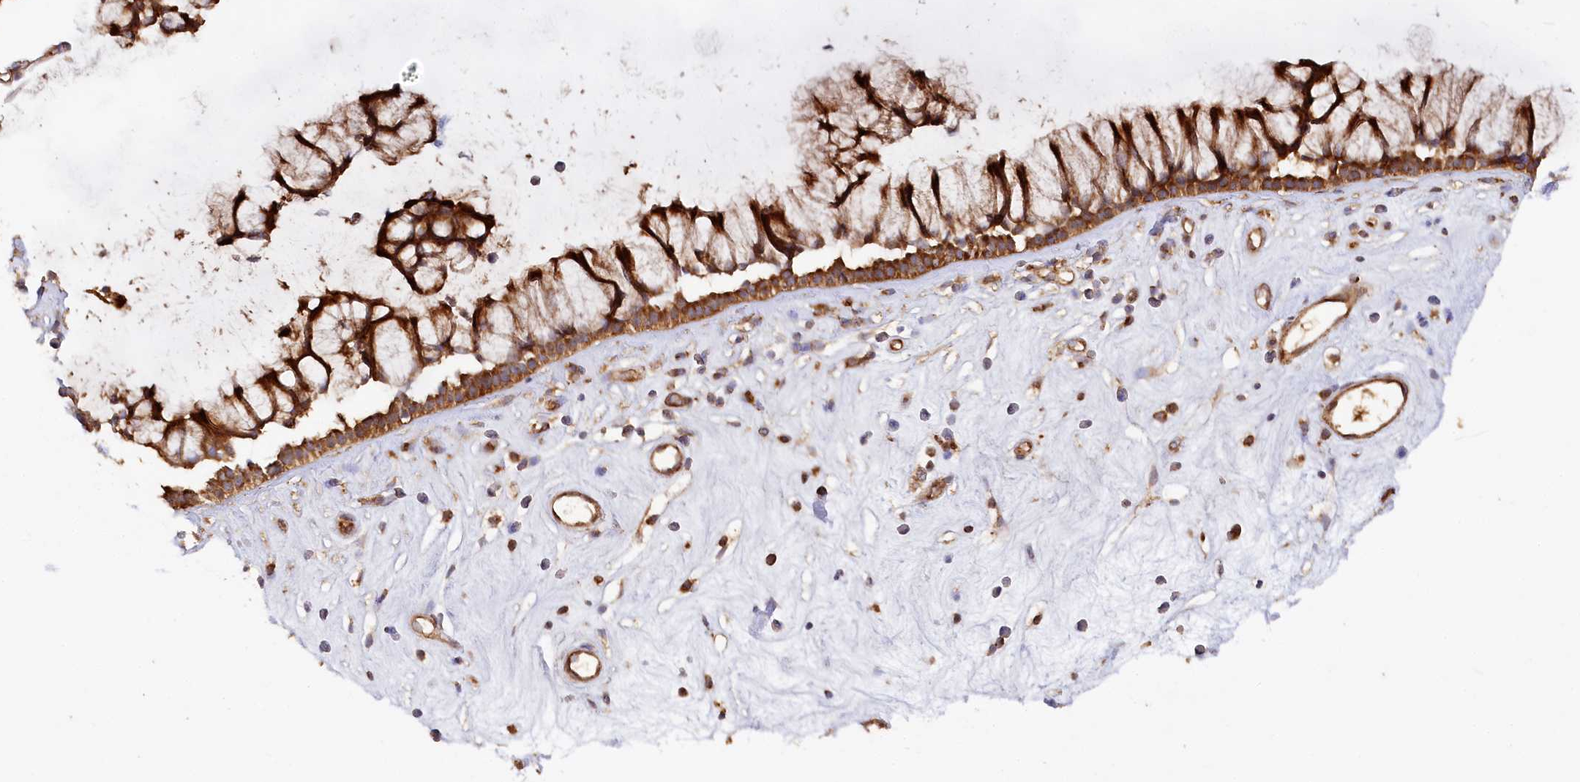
{"staining": {"intensity": "strong", "quantity": ">75%", "location": "cytoplasmic/membranous"}, "tissue": "nasopharynx", "cell_type": "Respiratory epithelial cells", "image_type": "normal", "snomed": [{"axis": "morphology", "description": "Normal tissue, NOS"}, {"axis": "morphology", "description": "Inflammation, NOS"}, {"axis": "topography", "description": "Nasopharynx"}], "caption": "Approximately >75% of respiratory epithelial cells in unremarkable nasopharynx display strong cytoplasmic/membranous protein positivity as visualized by brown immunohistochemical staining.", "gene": "PAIP2", "patient": {"sex": "male", "age": 29}}